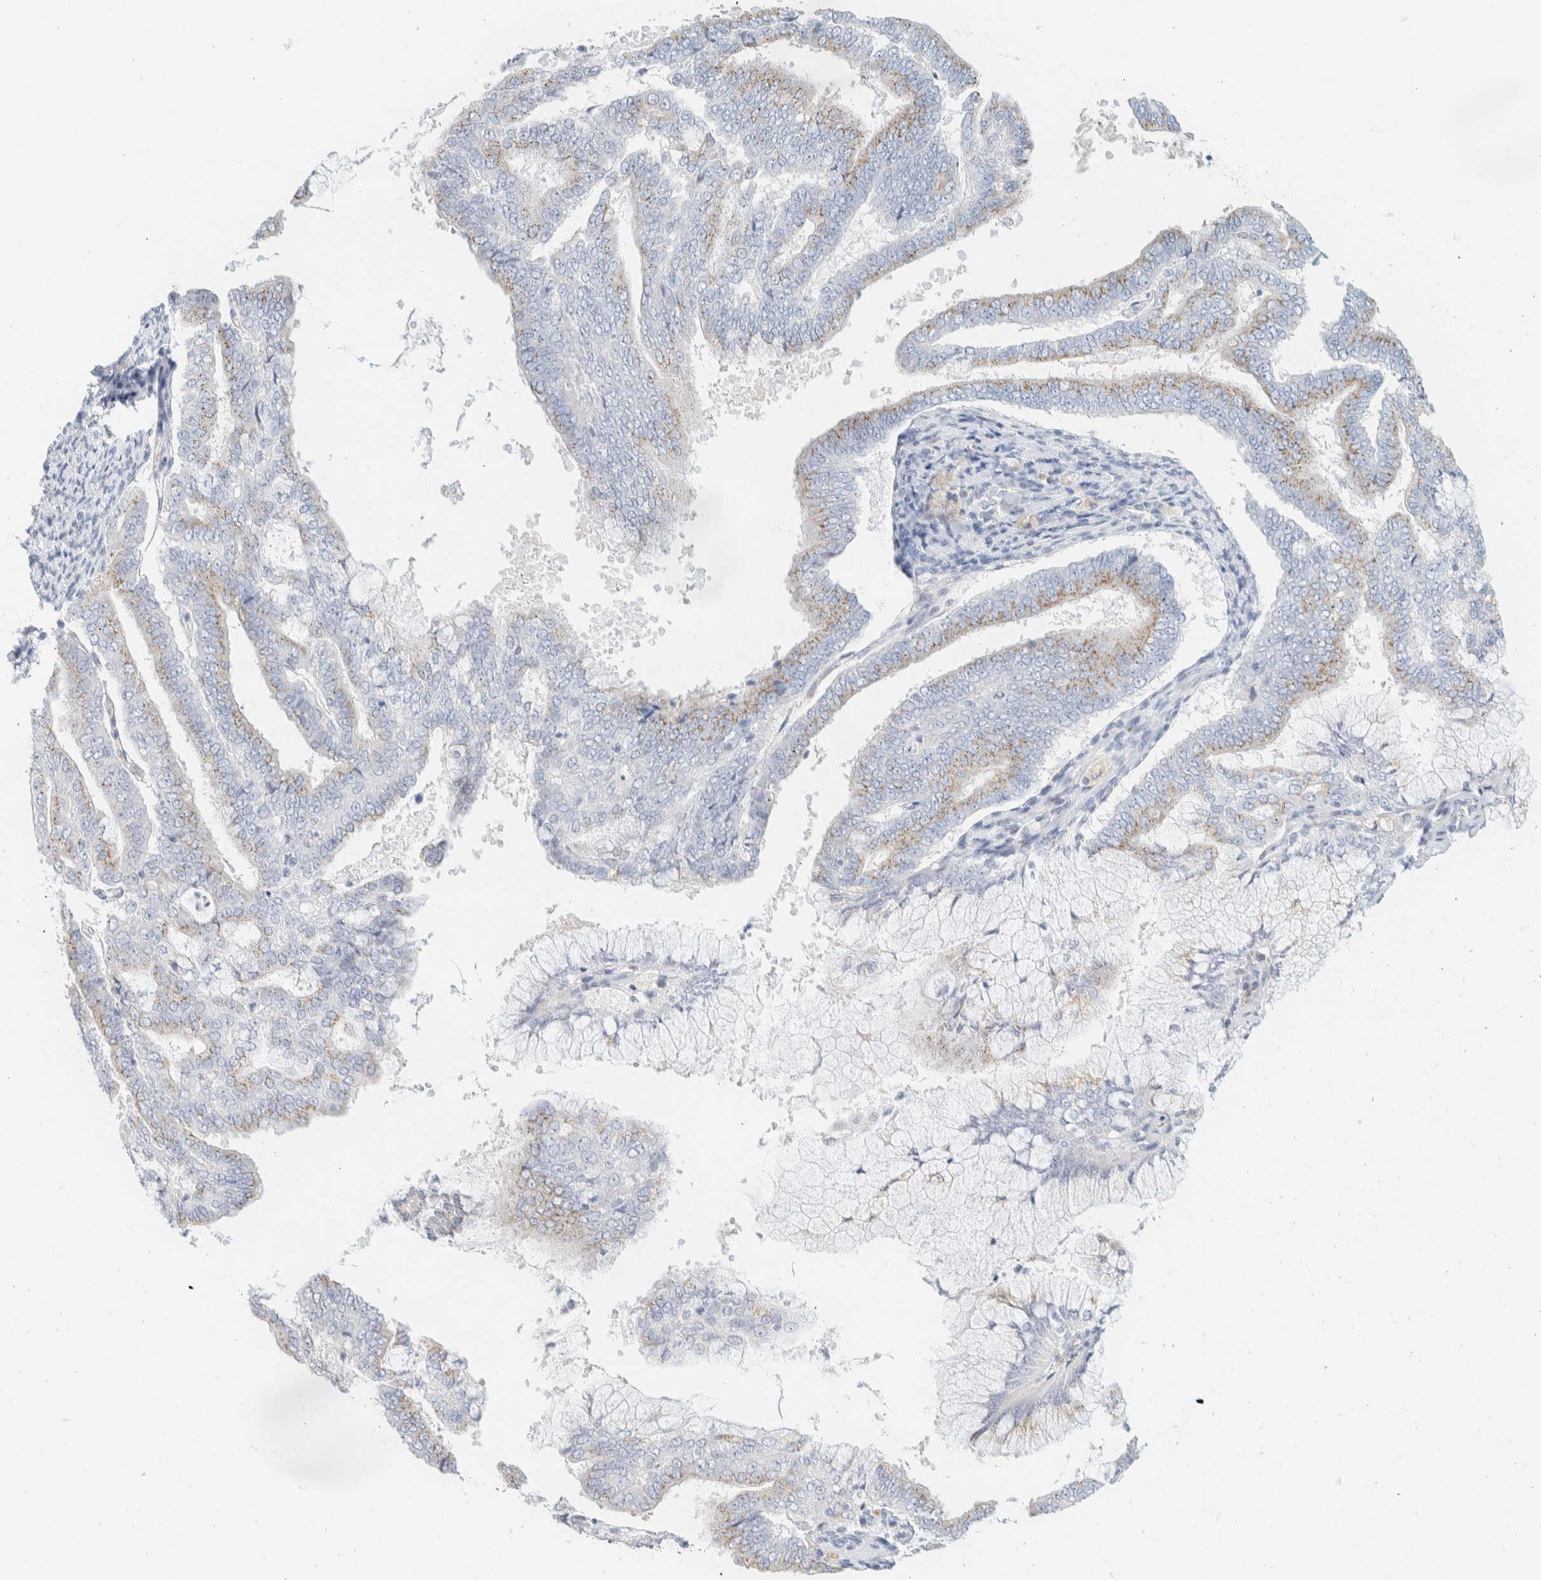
{"staining": {"intensity": "weak", "quantity": ">75%", "location": "cytoplasmic/membranous"}, "tissue": "endometrial cancer", "cell_type": "Tumor cells", "image_type": "cancer", "snomed": [{"axis": "morphology", "description": "Adenocarcinoma, NOS"}, {"axis": "topography", "description": "Endometrium"}], "caption": "IHC staining of endometrial cancer (adenocarcinoma), which exhibits low levels of weak cytoplasmic/membranous staining in approximately >75% of tumor cells indicating weak cytoplasmic/membranous protein expression. The staining was performed using DAB (brown) for protein detection and nuclei were counterstained in hematoxylin (blue).", "gene": "SPNS3", "patient": {"sex": "female", "age": 63}}